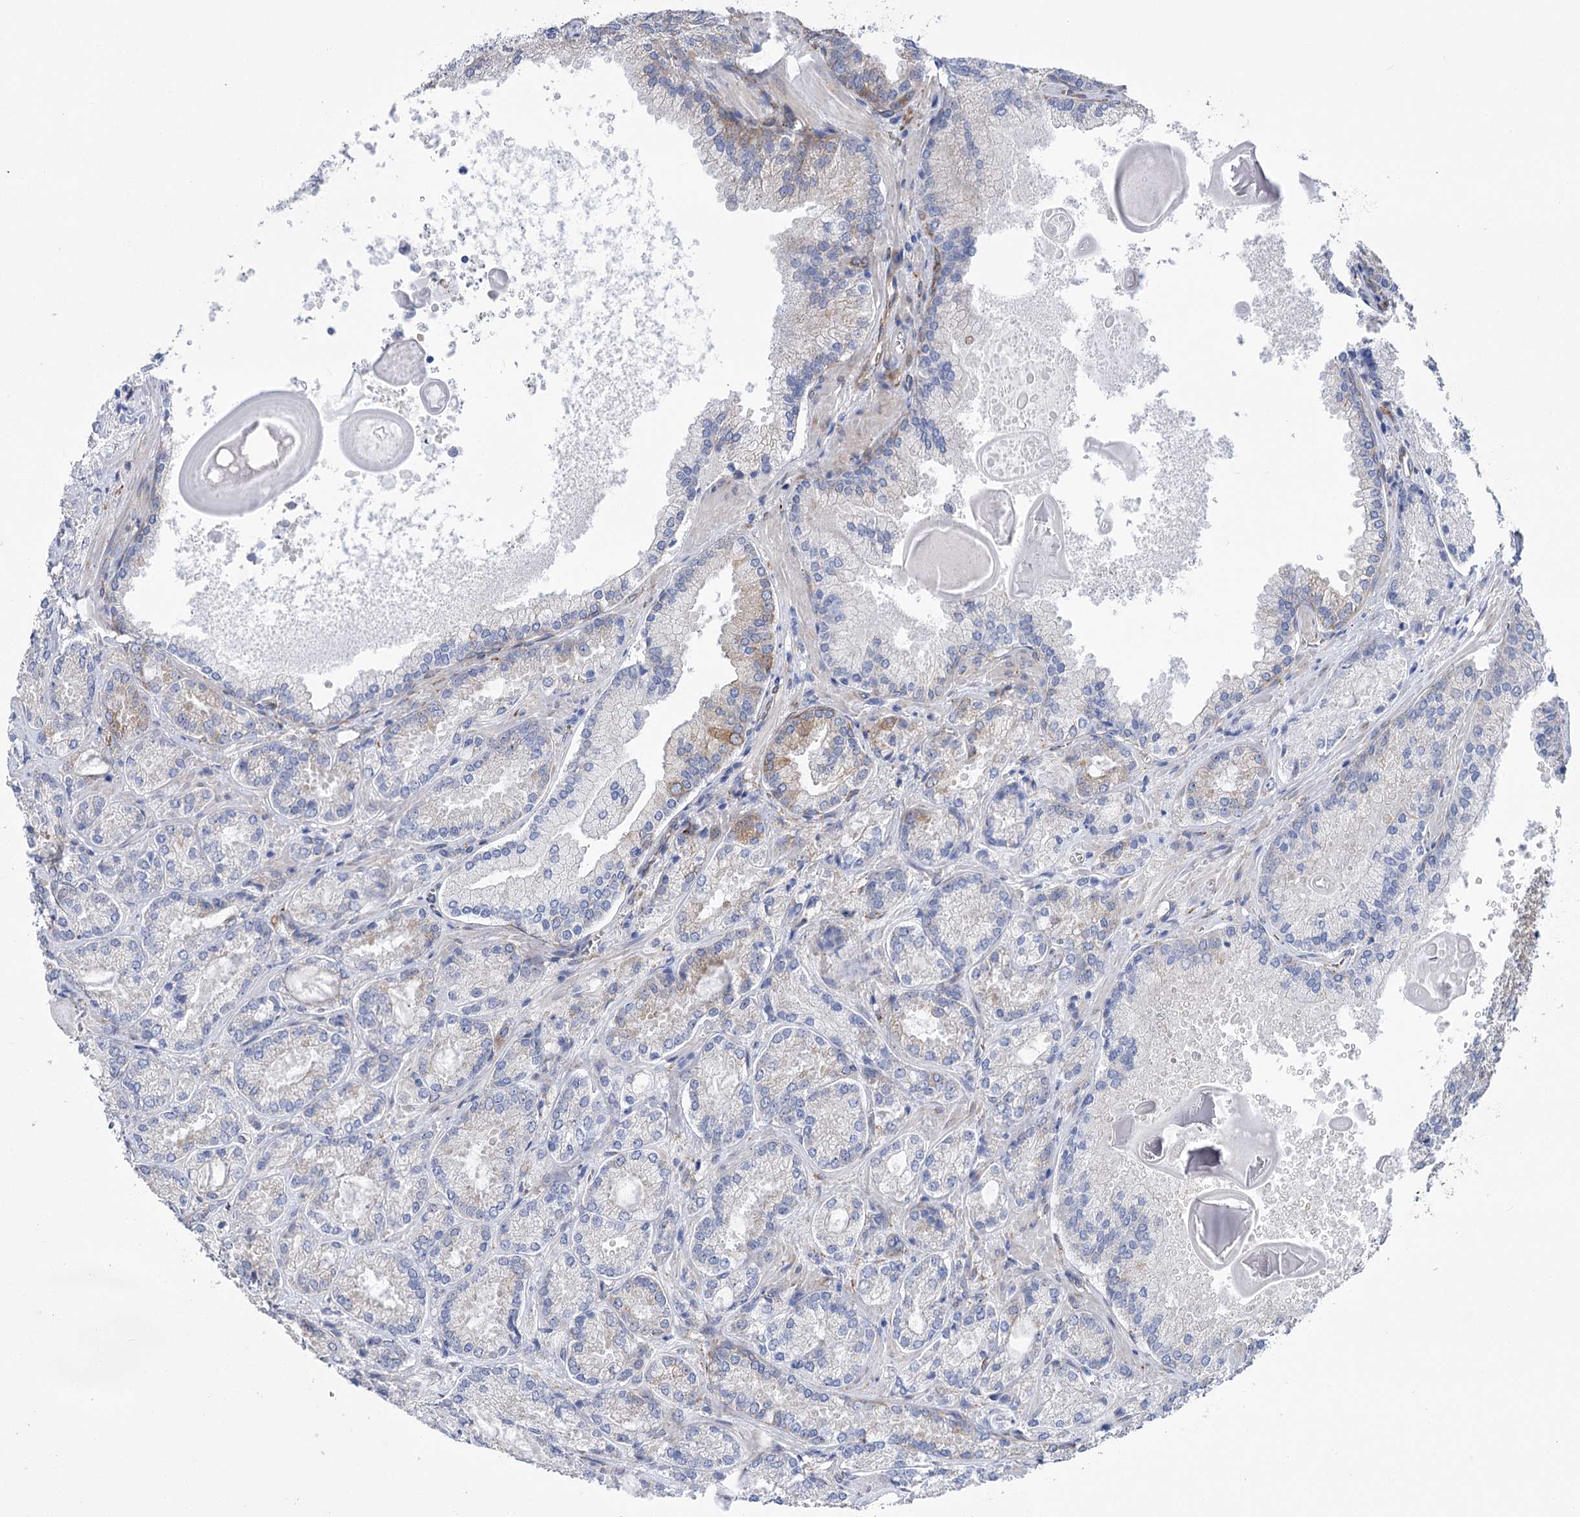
{"staining": {"intensity": "weak", "quantity": "<25%", "location": "cytoplasmic/membranous"}, "tissue": "prostate cancer", "cell_type": "Tumor cells", "image_type": "cancer", "snomed": [{"axis": "morphology", "description": "Adenocarcinoma, Low grade"}, {"axis": "topography", "description": "Prostate"}], "caption": "This is an immunohistochemistry (IHC) histopathology image of human prostate adenocarcinoma (low-grade). There is no expression in tumor cells.", "gene": "YTHDC2", "patient": {"sex": "male", "age": 74}}